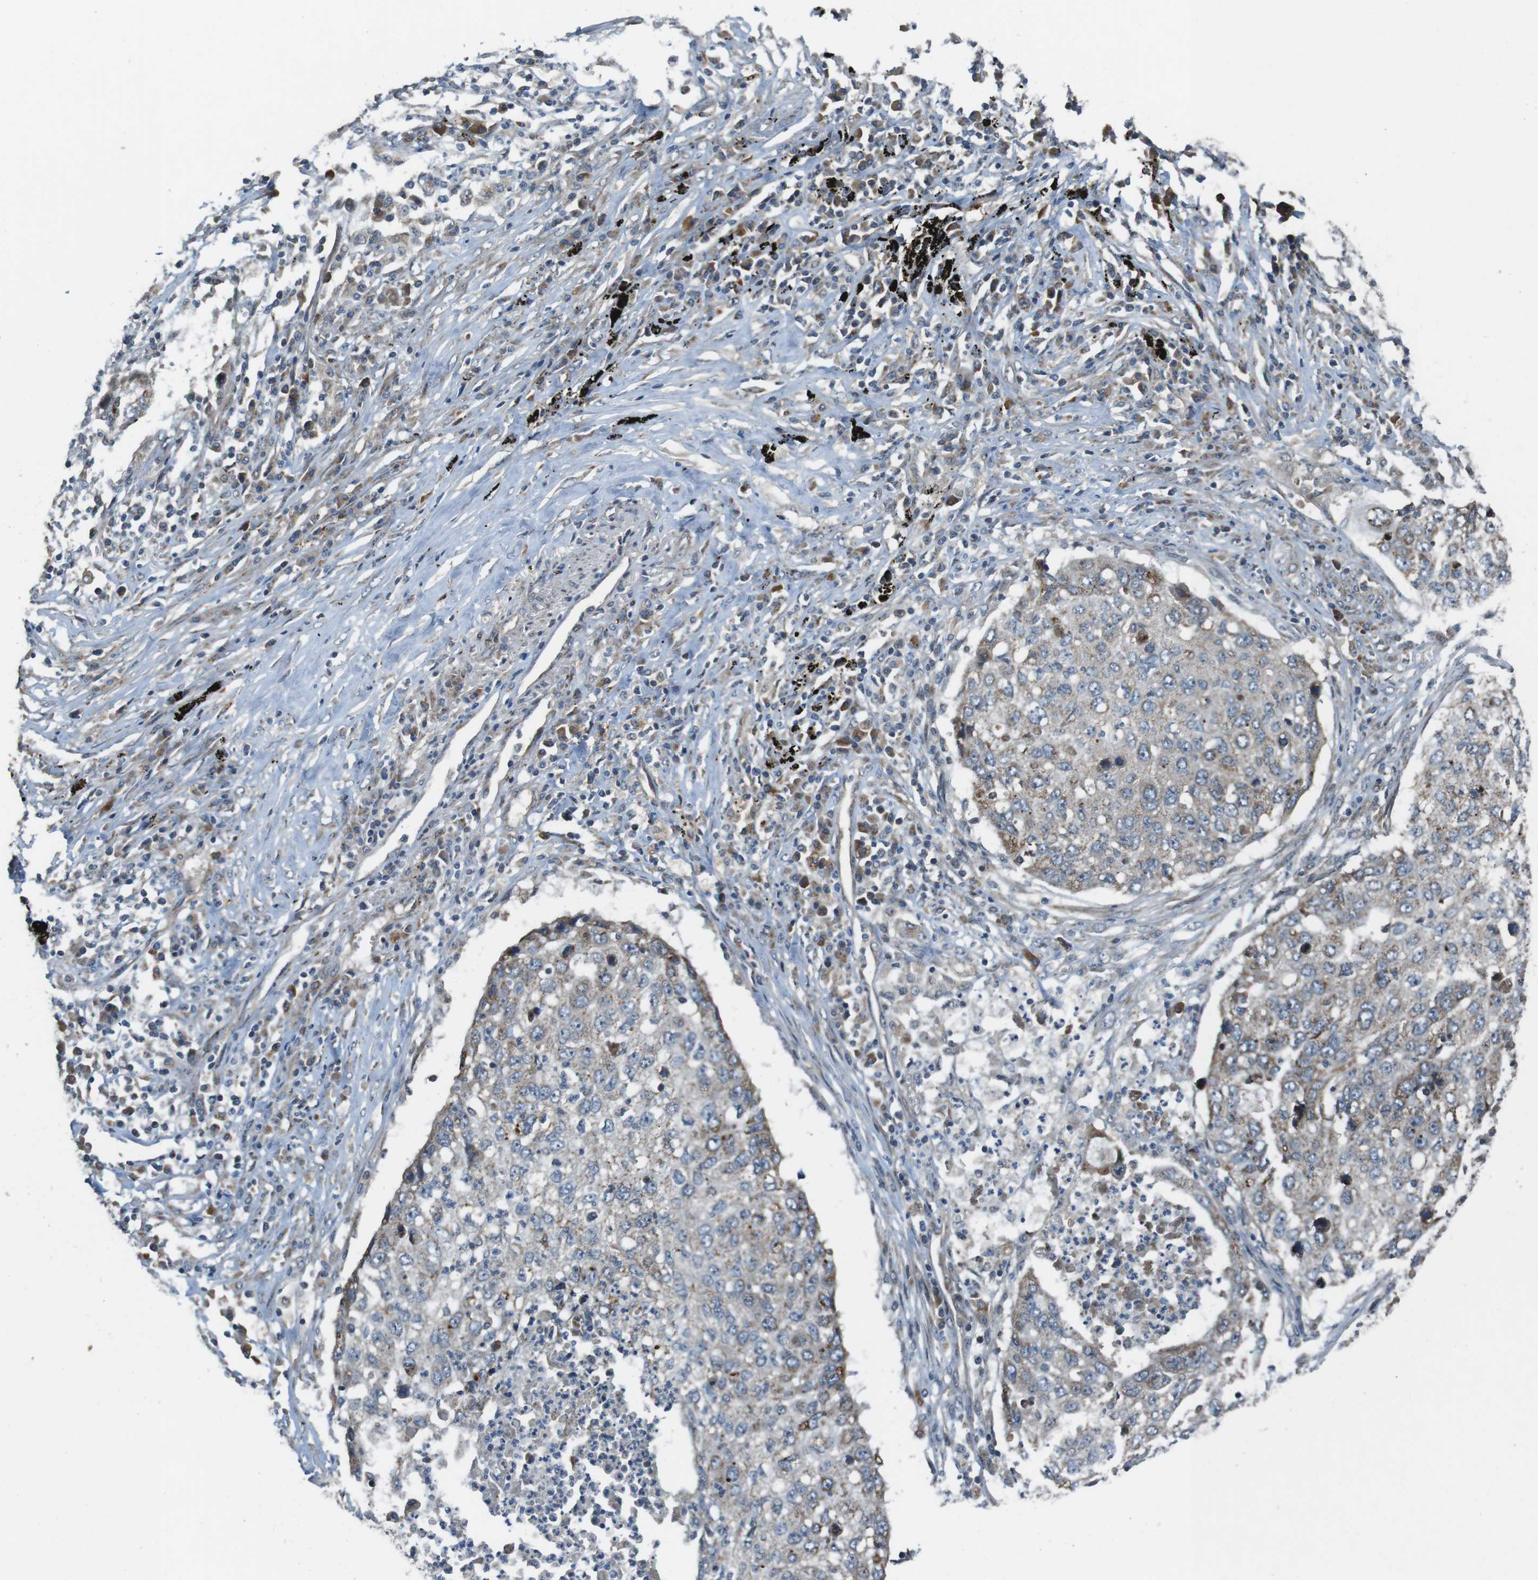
{"staining": {"intensity": "weak", "quantity": "<25%", "location": "cytoplasmic/membranous"}, "tissue": "lung cancer", "cell_type": "Tumor cells", "image_type": "cancer", "snomed": [{"axis": "morphology", "description": "Squamous cell carcinoma, NOS"}, {"axis": "topography", "description": "Lung"}], "caption": "Lung cancer was stained to show a protein in brown. There is no significant positivity in tumor cells.", "gene": "IFFO2", "patient": {"sex": "female", "age": 63}}